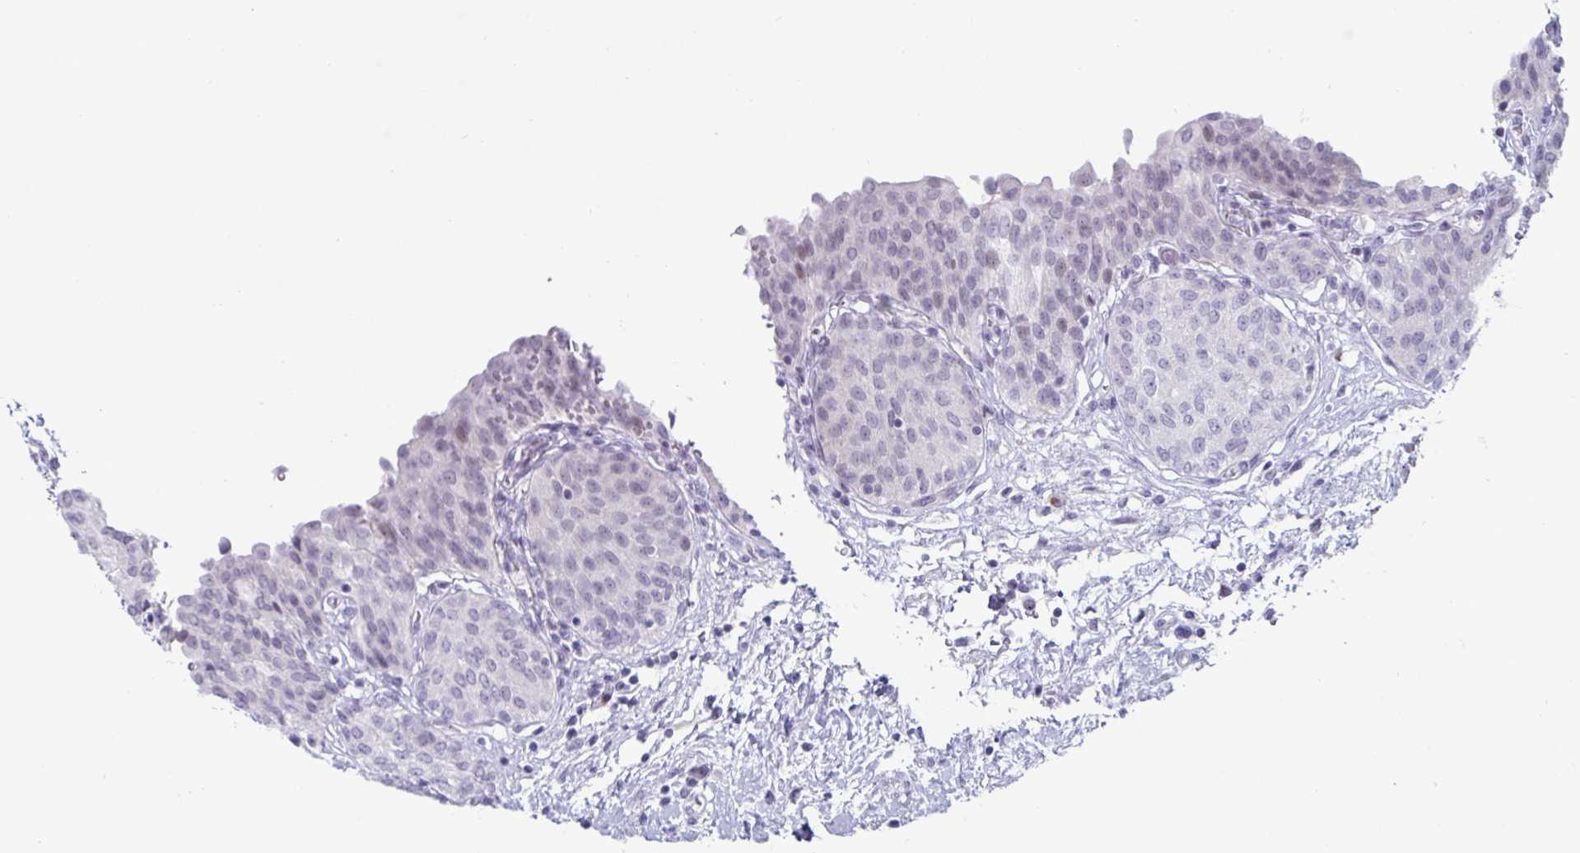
{"staining": {"intensity": "weak", "quantity": "<25%", "location": "nuclear"}, "tissue": "urinary bladder", "cell_type": "Urothelial cells", "image_type": "normal", "snomed": [{"axis": "morphology", "description": "Normal tissue, NOS"}, {"axis": "topography", "description": "Urinary bladder"}], "caption": "Immunohistochemistry photomicrograph of unremarkable urinary bladder: human urinary bladder stained with DAB displays no significant protein expression in urothelial cells. (DAB IHC visualized using brightfield microscopy, high magnification).", "gene": "VSIG10L", "patient": {"sex": "male", "age": 68}}